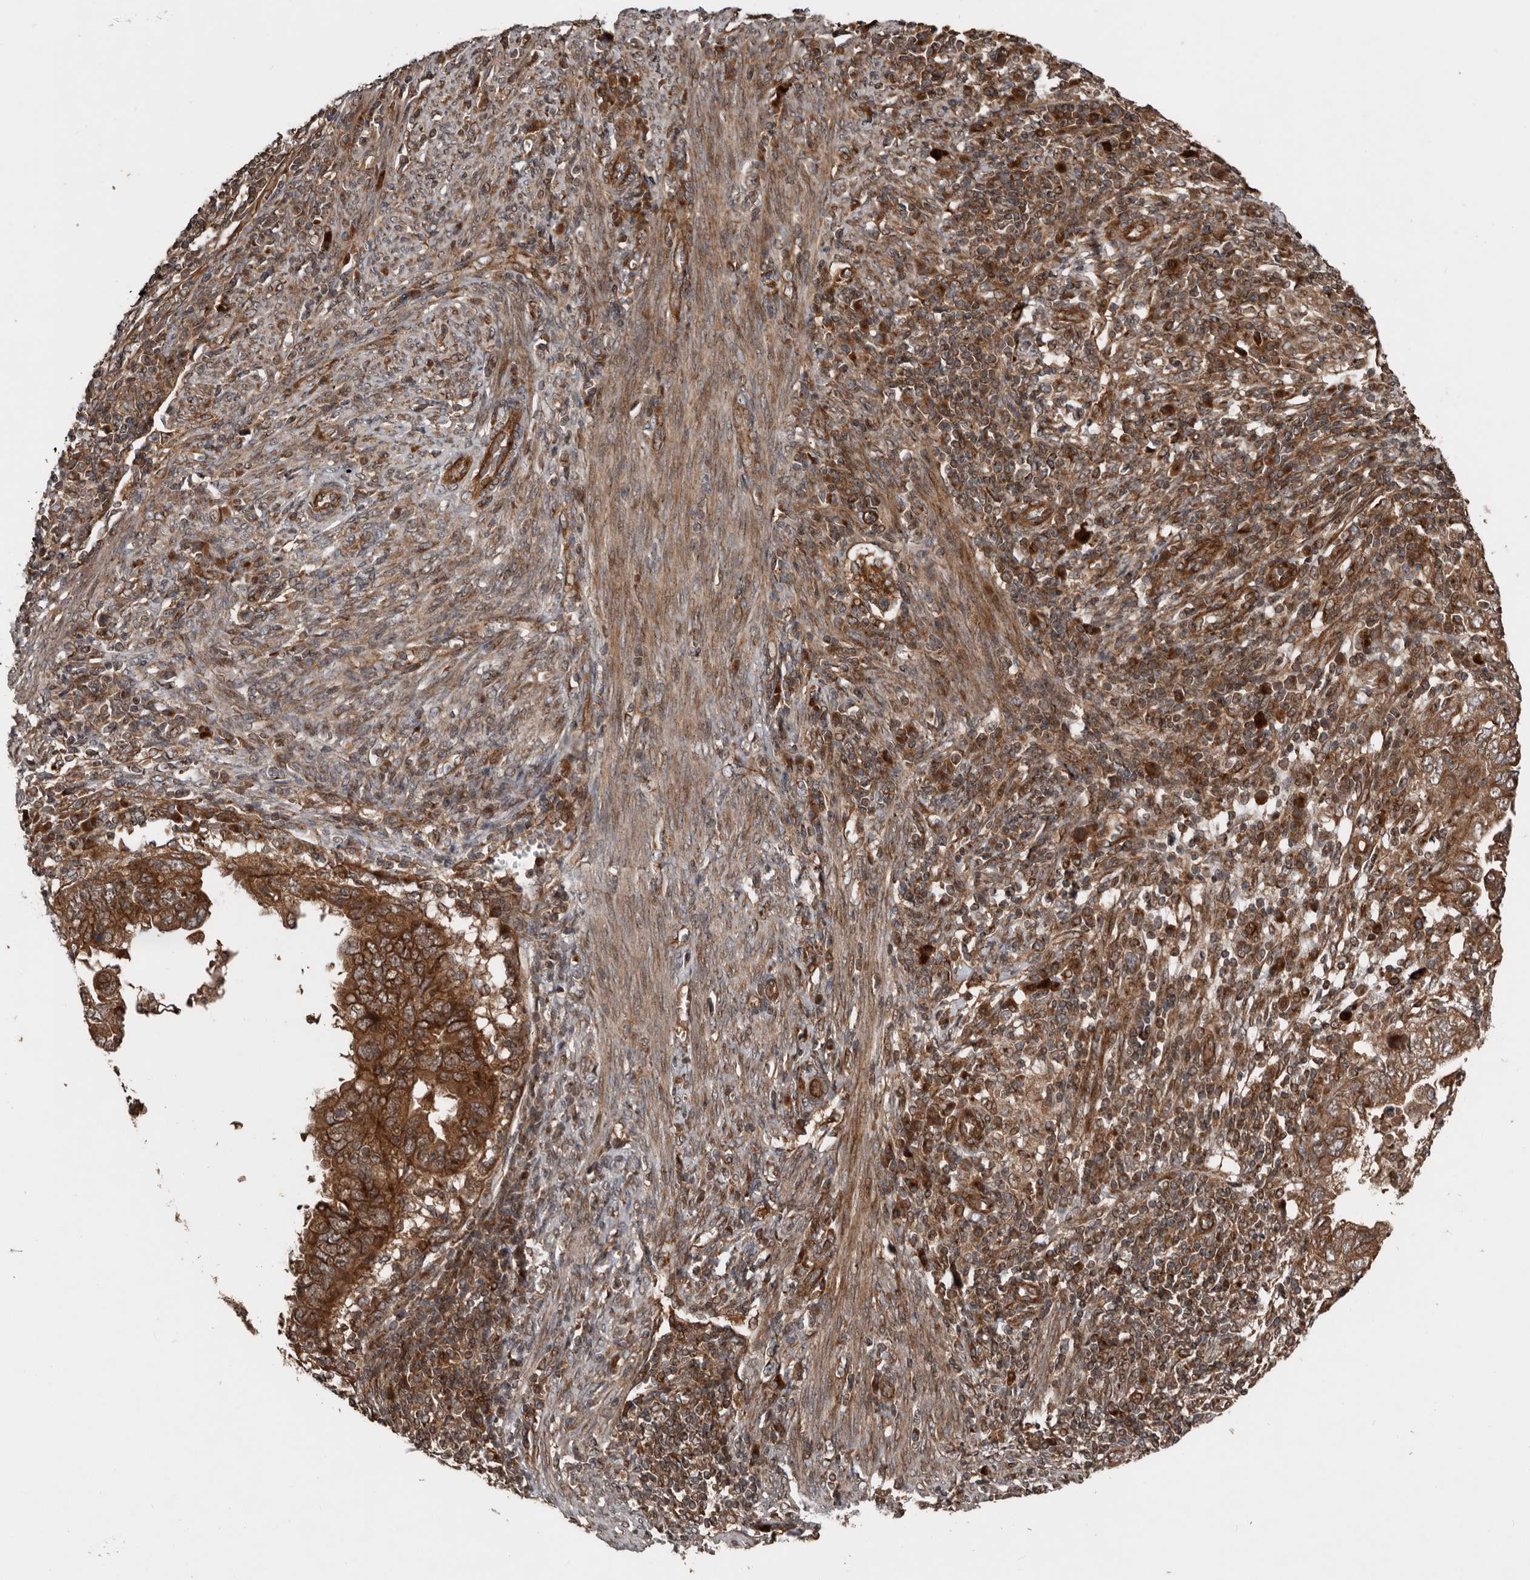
{"staining": {"intensity": "strong", "quantity": ">75%", "location": "cytoplasmic/membranous"}, "tissue": "endometrial cancer", "cell_type": "Tumor cells", "image_type": "cancer", "snomed": [{"axis": "morphology", "description": "Adenocarcinoma, NOS"}, {"axis": "topography", "description": "Uterus"}], "caption": "Protein expression analysis of human endometrial cancer (adenocarcinoma) reveals strong cytoplasmic/membranous expression in approximately >75% of tumor cells.", "gene": "CCDC190", "patient": {"sex": "female", "age": 77}}